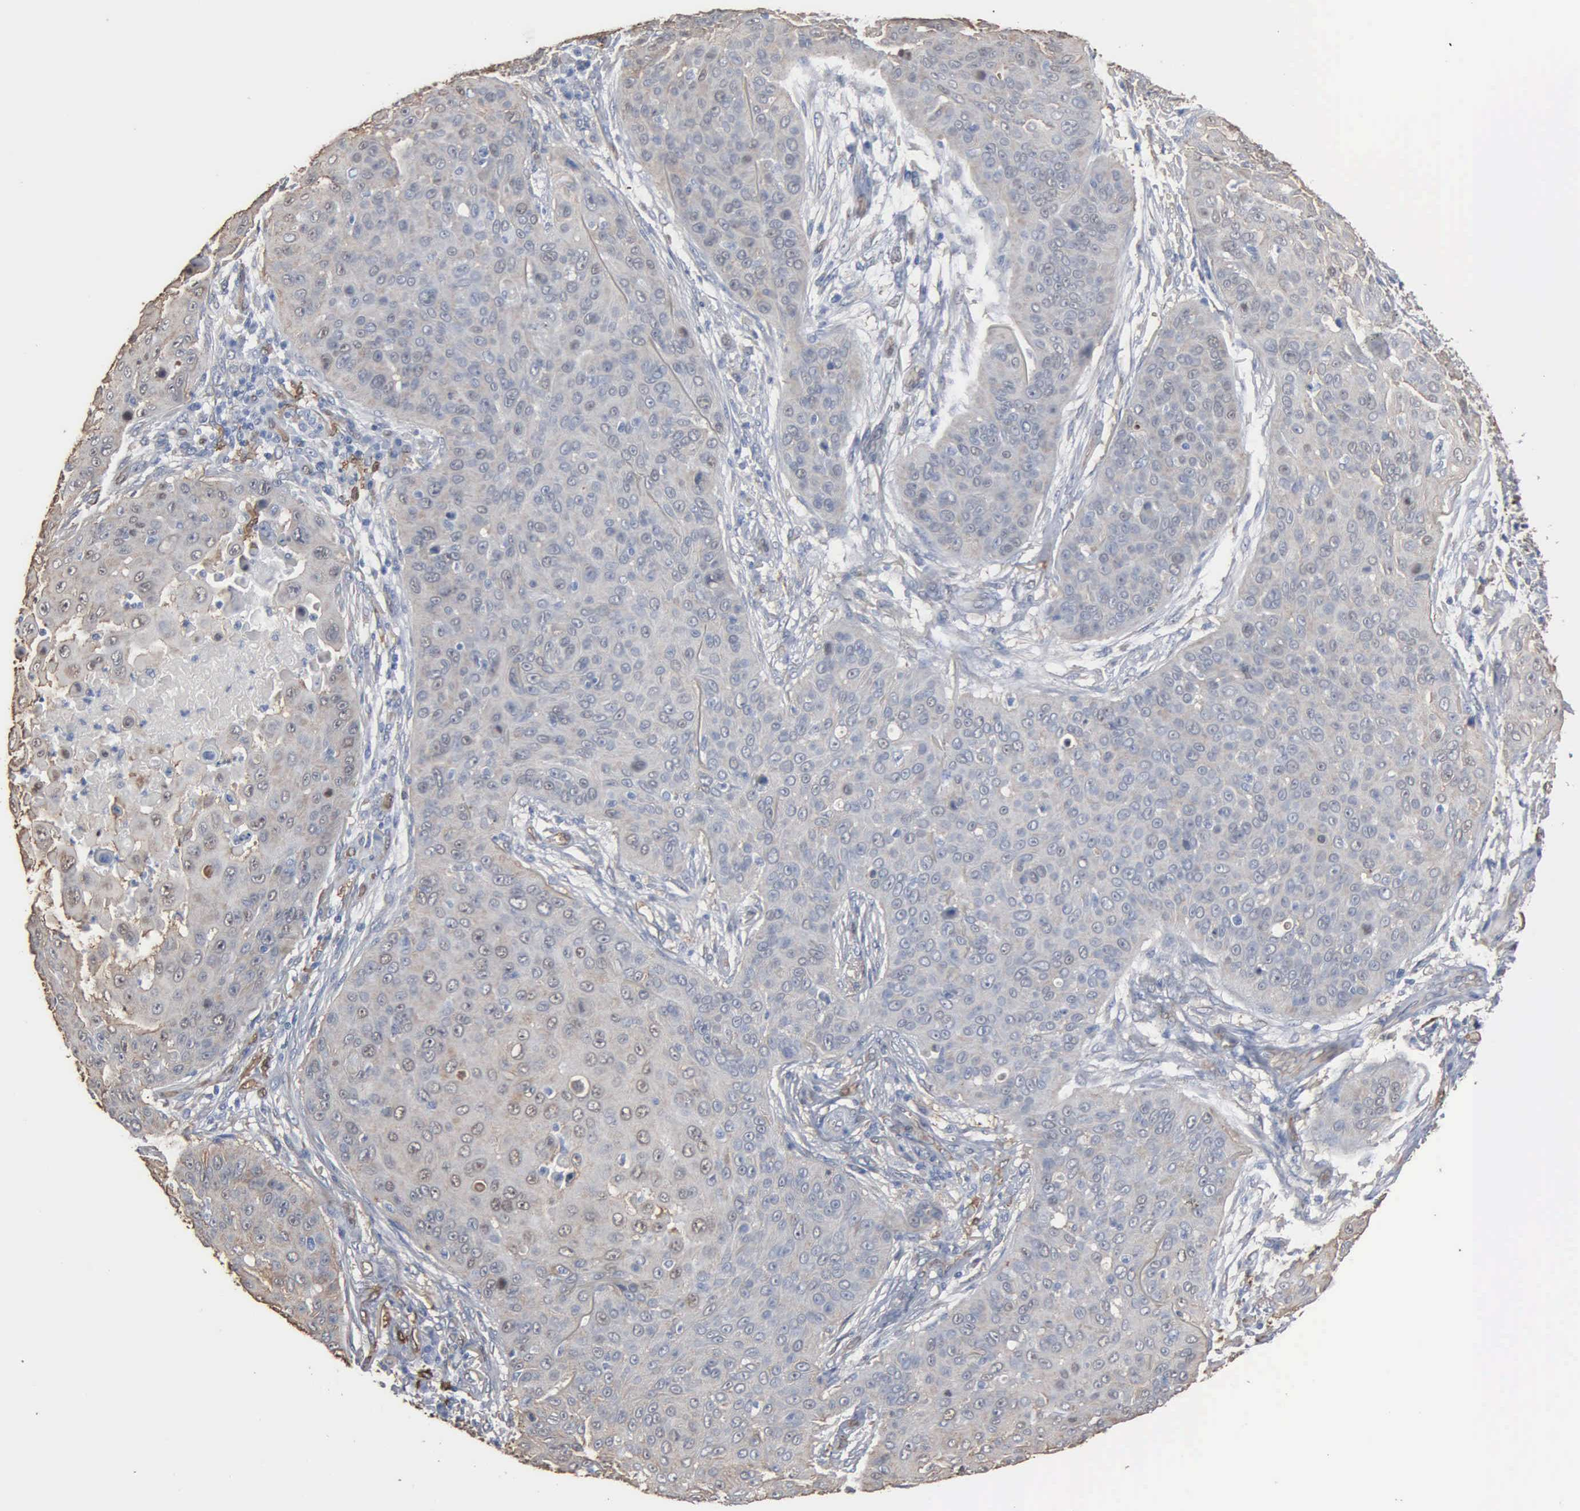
{"staining": {"intensity": "negative", "quantity": "none", "location": "none"}, "tissue": "skin cancer", "cell_type": "Tumor cells", "image_type": "cancer", "snomed": [{"axis": "morphology", "description": "Squamous cell carcinoma, NOS"}, {"axis": "topography", "description": "Skin"}], "caption": "This is an immunohistochemistry (IHC) photomicrograph of skin cancer (squamous cell carcinoma). There is no expression in tumor cells.", "gene": "FSCN1", "patient": {"sex": "male", "age": 82}}